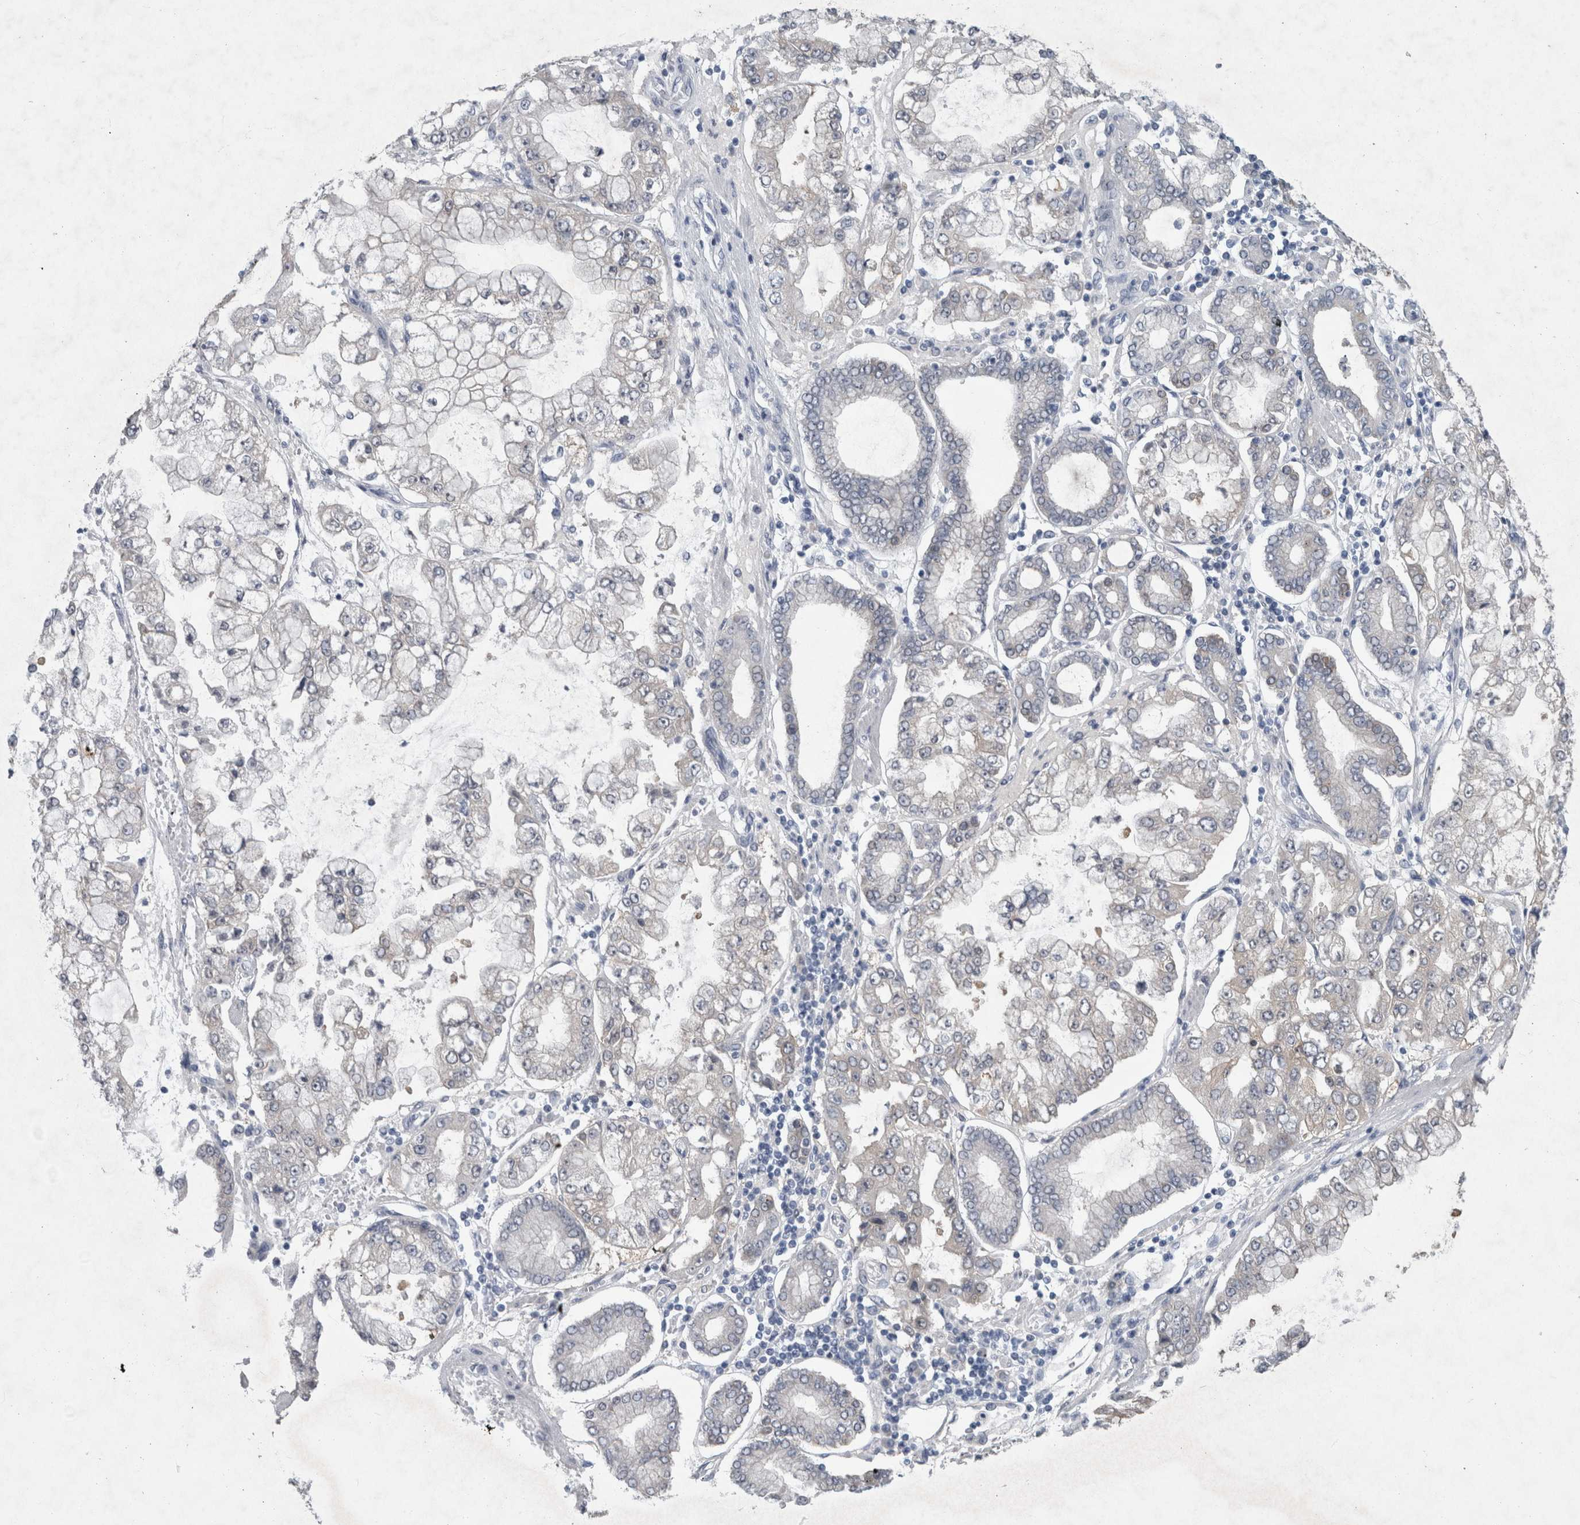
{"staining": {"intensity": "negative", "quantity": "none", "location": "none"}, "tissue": "stomach cancer", "cell_type": "Tumor cells", "image_type": "cancer", "snomed": [{"axis": "morphology", "description": "Adenocarcinoma, NOS"}, {"axis": "topography", "description": "Stomach"}], "caption": "IHC histopathology image of neoplastic tissue: human adenocarcinoma (stomach) stained with DAB demonstrates no significant protein expression in tumor cells. (Immunohistochemistry (ihc), brightfield microscopy, high magnification).", "gene": "FAM83H", "patient": {"sex": "male", "age": 76}}